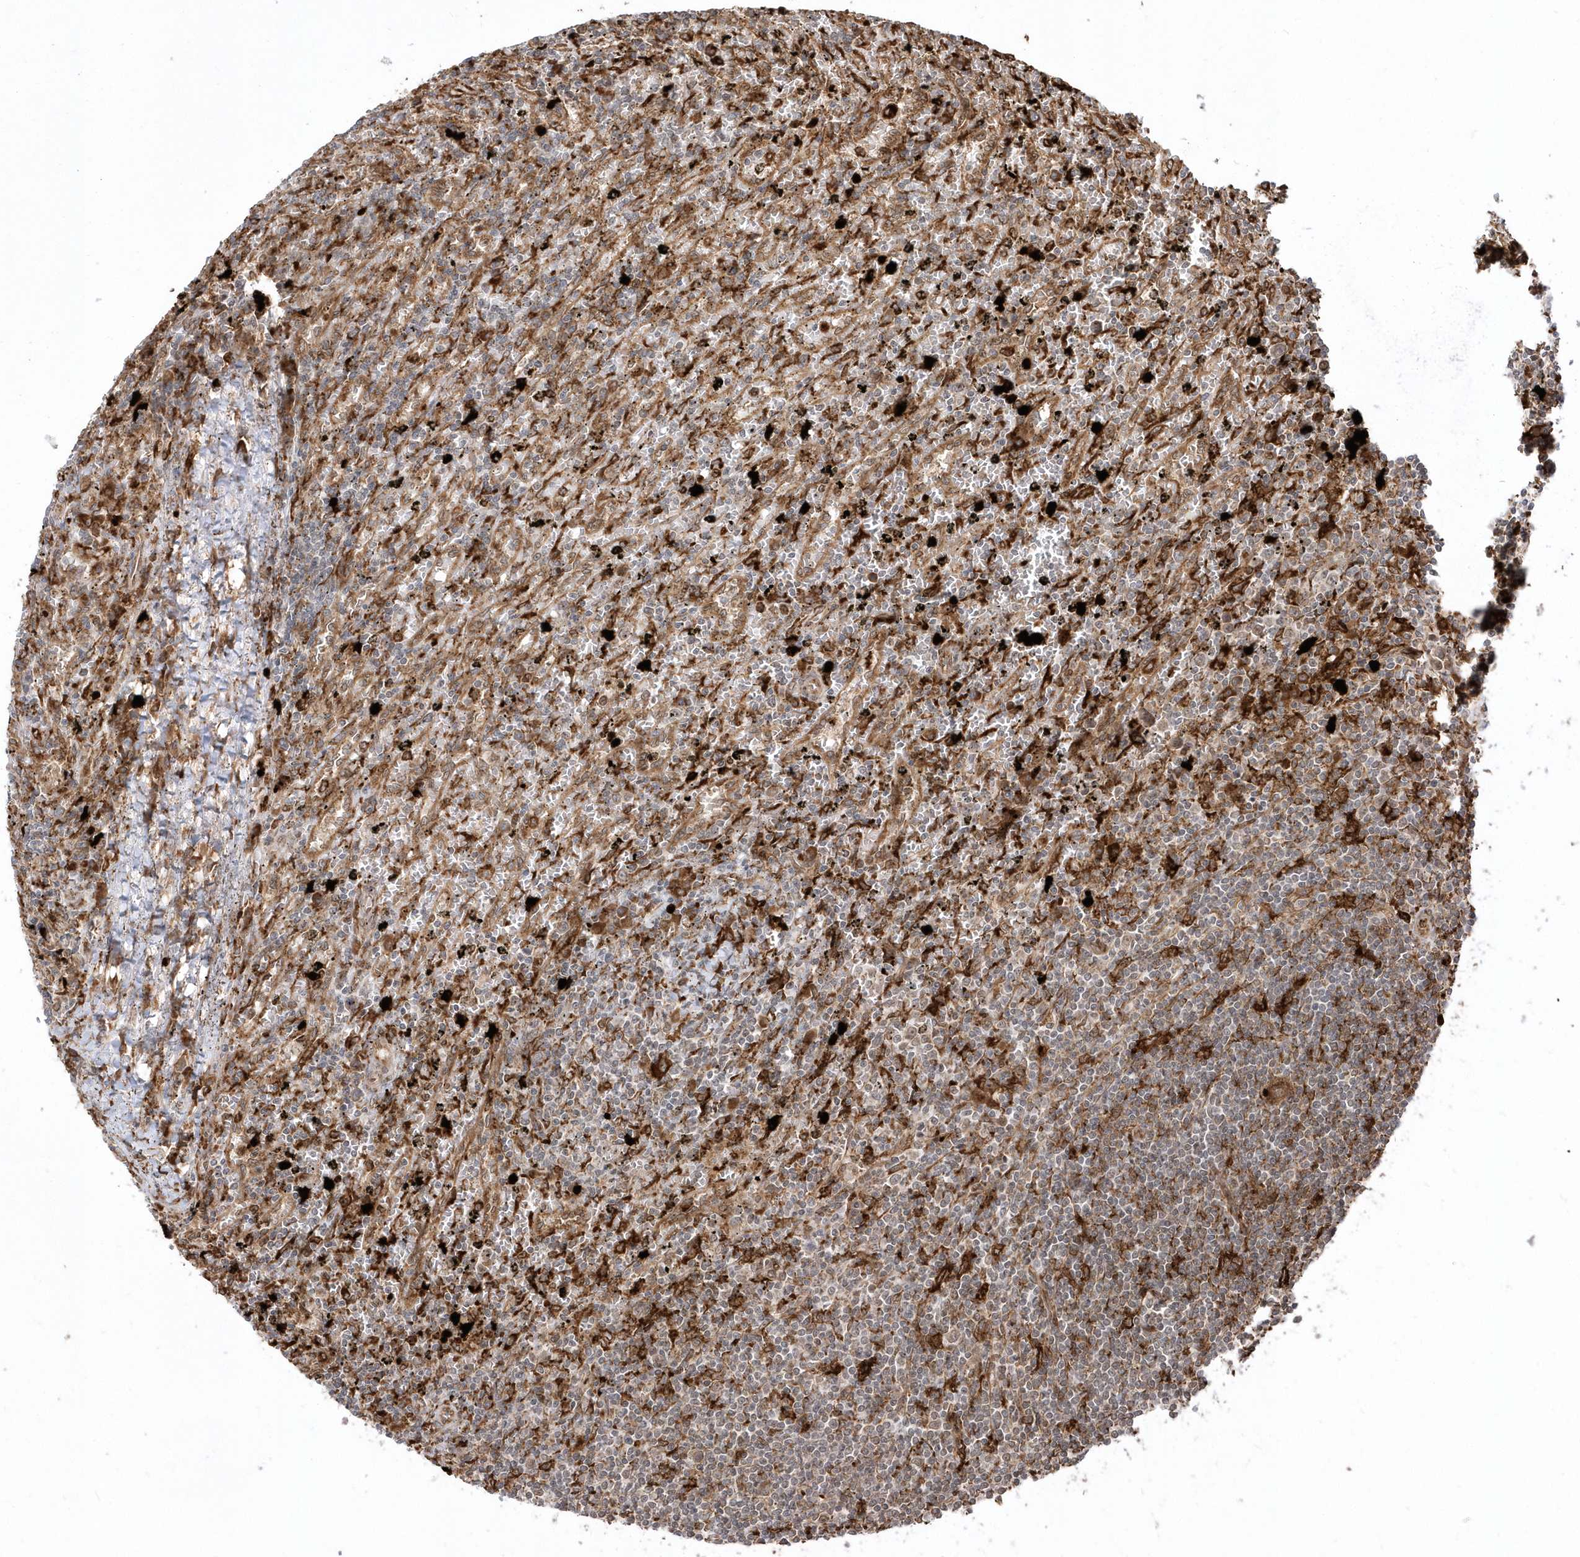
{"staining": {"intensity": "strong", "quantity": "<25%", "location": "cytoplasmic/membranous"}, "tissue": "lymphoma", "cell_type": "Tumor cells", "image_type": "cancer", "snomed": [{"axis": "morphology", "description": "Malignant lymphoma, non-Hodgkin's type, Low grade"}, {"axis": "topography", "description": "Spleen"}], "caption": "Protein analysis of lymphoma tissue exhibits strong cytoplasmic/membranous positivity in approximately <25% of tumor cells. Ihc stains the protein in brown and the nuclei are stained blue.", "gene": "EPC2", "patient": {"sex": "male", "age": 76}}